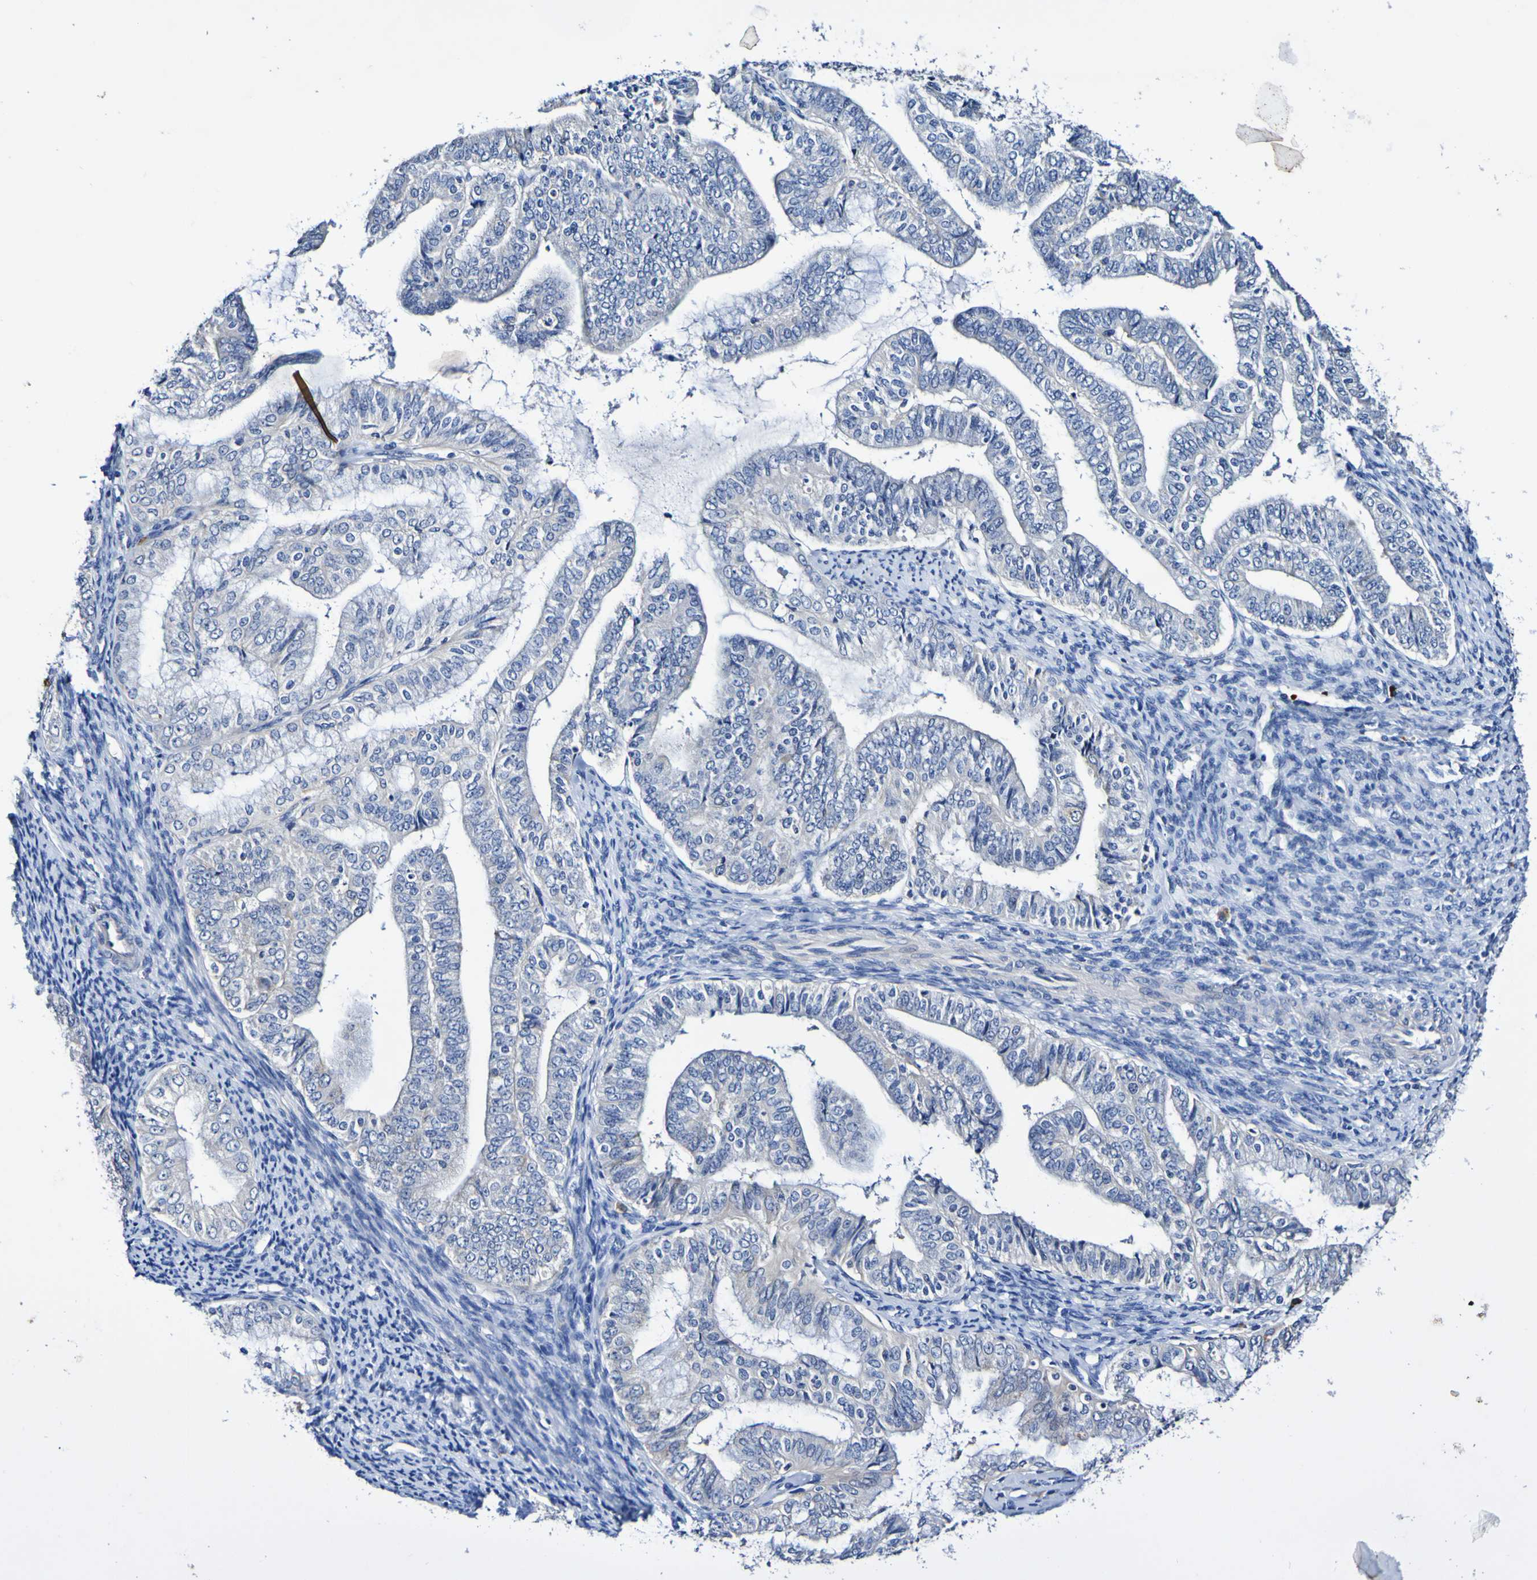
{"staining": {"intensity": "negative", "quantity": "none", "location": "none"}, "tissue": "endometrial cancer", "cell_type": "Tumor cells", "image_type": "cancer", "snomed": [{"axis": "morphology", "description": "Adenocarcinoma, NOS"}, {"axis": "topography", "description": "Endometrium"}], "caption": "This photomicrograph is of endometrial cancer (adenocarcinoma) stained with IHC to label a protein in brown with the nuclei are counter-stained blue. There is no positivity in tumor cells. (Stains: DAB (3,3'-diaminobenzidine) immunohistochemistry with hematoxylin counter stain, Microscopy: brightfield microscopy at high magnification).", "gene": "ACVR1C", "patient": {"sex": "female", "age": 63}}